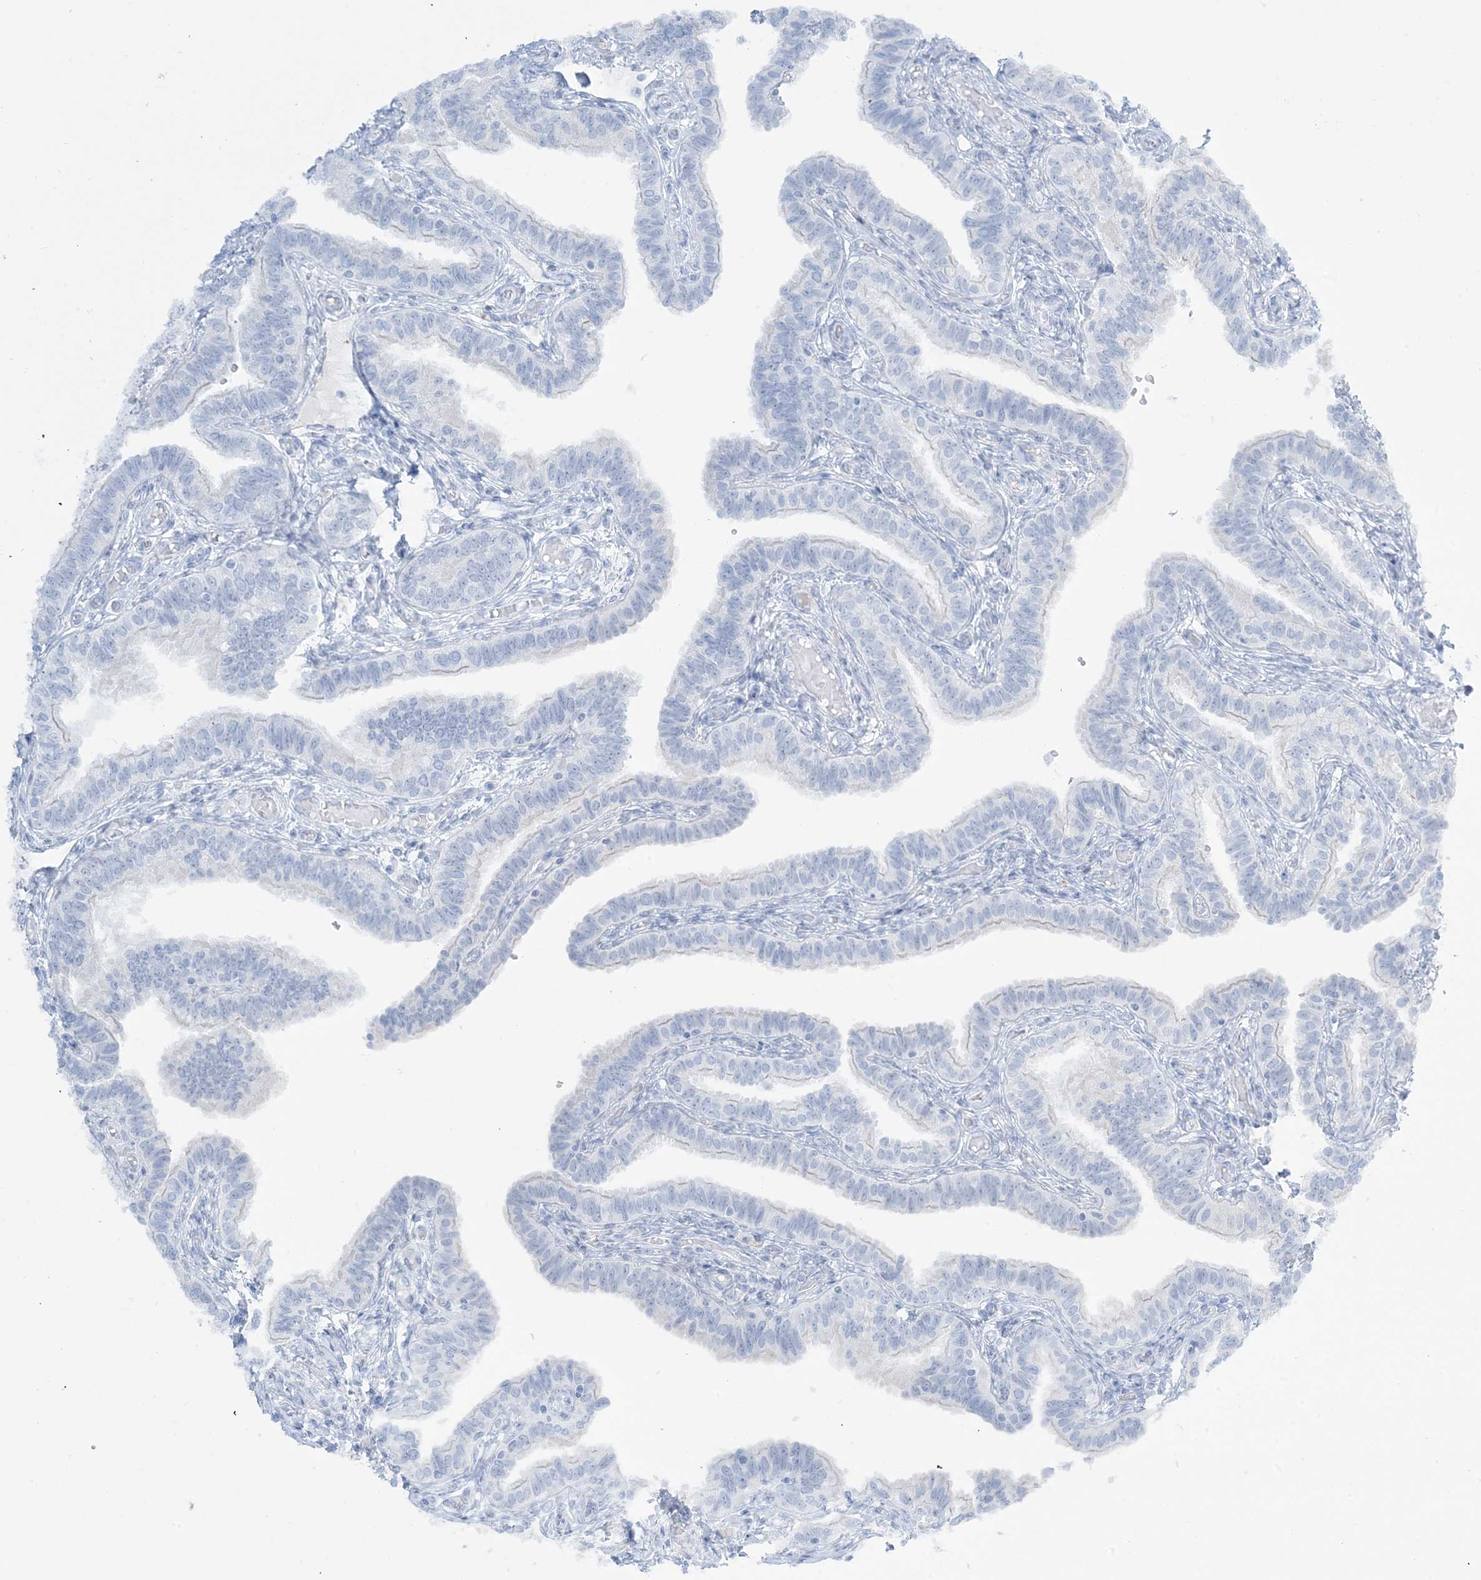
{"staining": {"intensity": "negative", "quantity": "none", "location": "none"}, "tissue": "fallopian tube", "cell_type": "Glandular cells", "image_type": "normal", "snomed": [{"axis": "morphology", "description": "Normal tissue, NOS"}, {"axis": "topography", "description": "Fallopian tube"}], "caption": "Histopathology image shows no significant protein expression in glandular cells of normal fallopian tube.", "gene": "AGXT", "patient": {"sex": "female", "age": 39}}